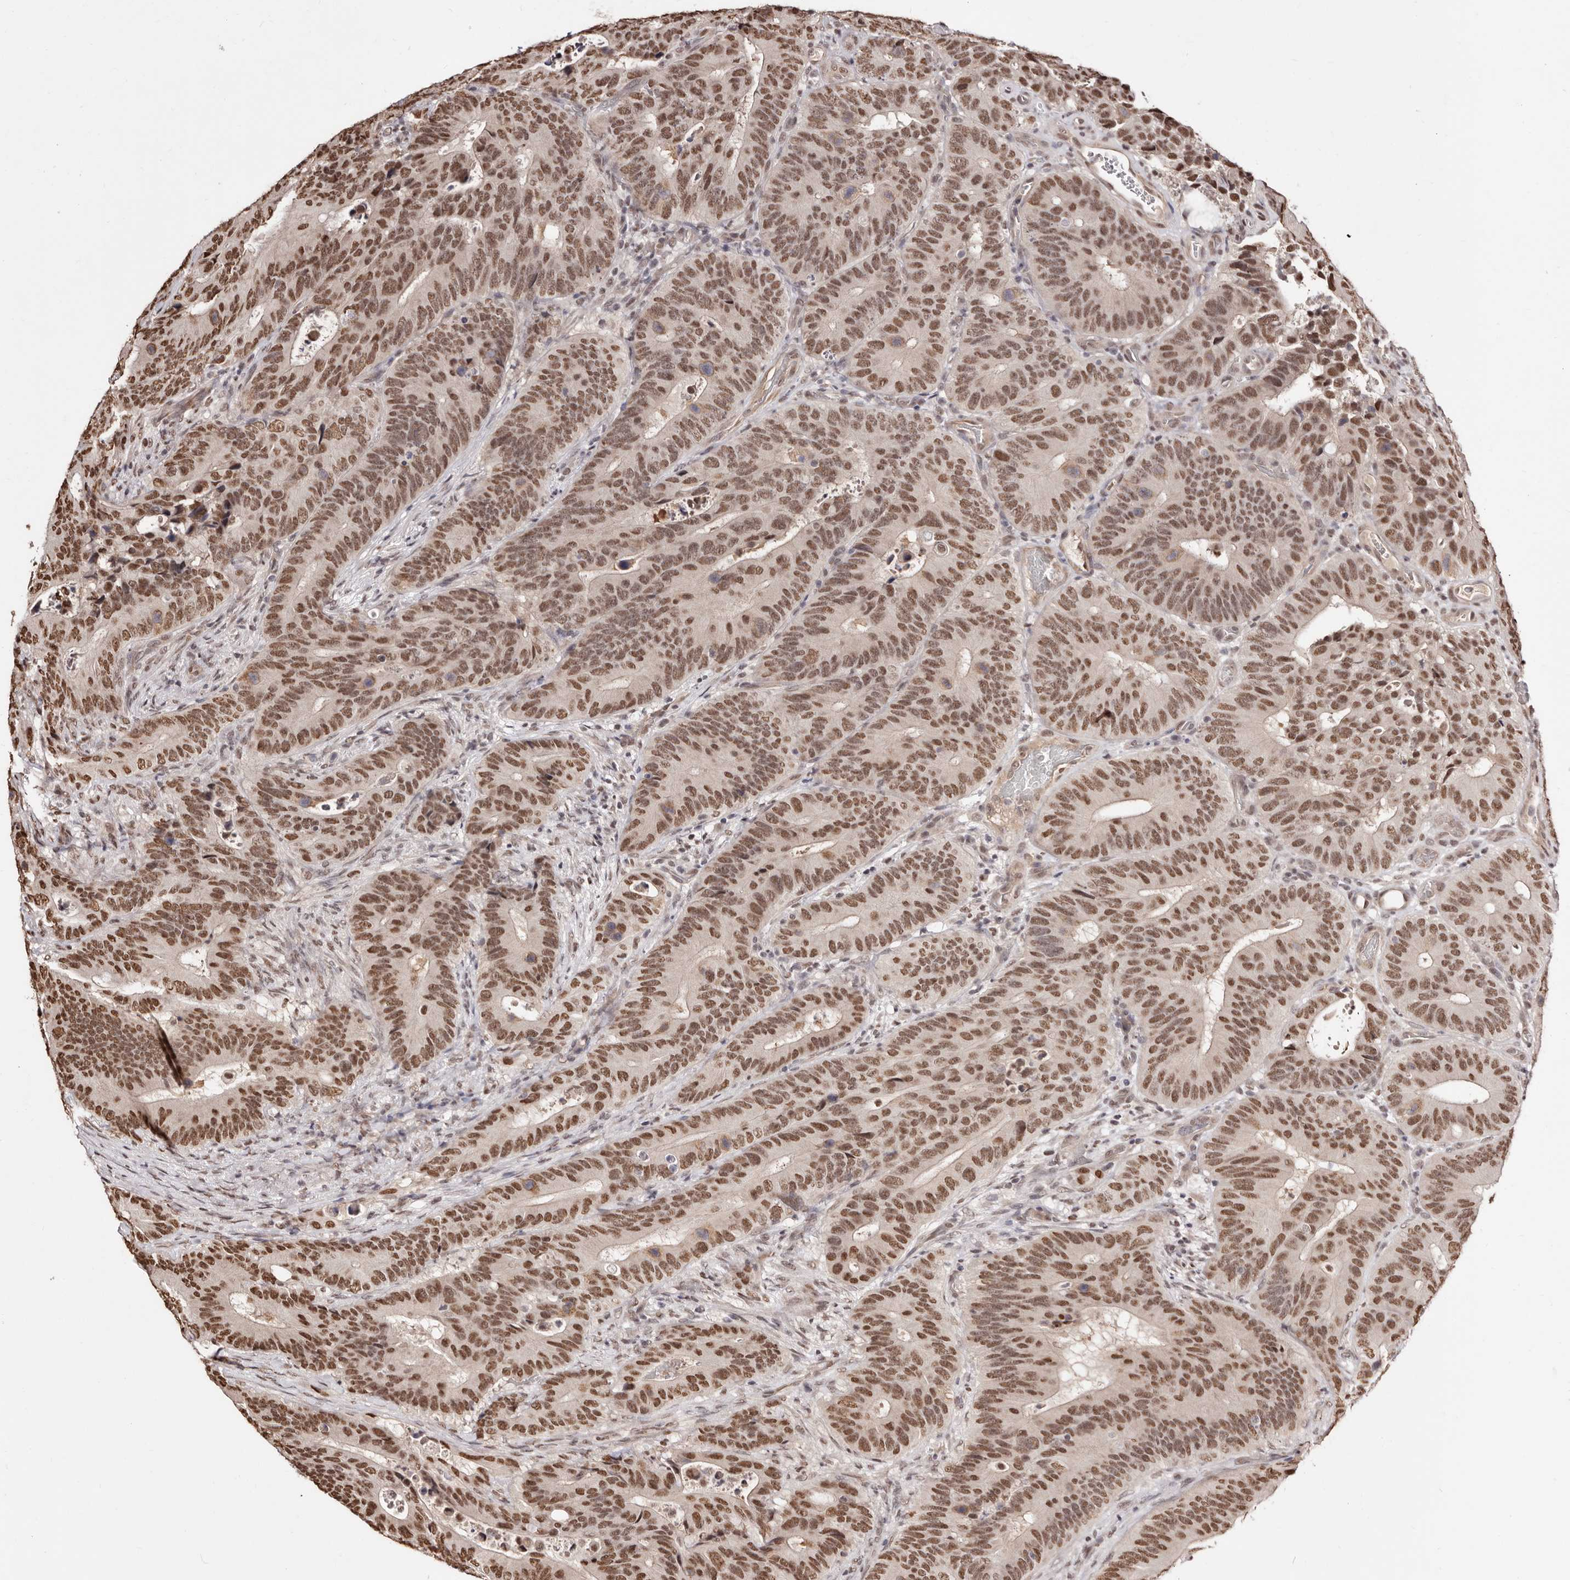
{"staining": {"intensity": "moderate", "quantity": ">75%", "location": "nuclear"}, "tissue": "colorectal cancer", "cell_type": "Tumor cells", "image_type": "cancer", "snomed": [{"axis": "morphology", "description": "Adenocarcinoma, NOS"}, {"axis": "topography", "description": "Colon"}], "caption": "Immunohistochemical staining of human colorectal cancer reveals medium levels of moderate nuclear expression in approximately >75% of tumor cells. Using DAB (3,3'-diaminobenzidine) (brown) and hematoxylin (blue) stains, captured at high magnification using brightfield microscopy.", "gene": "BICRAL", "patient": {"sex": "male", "age": 83}}